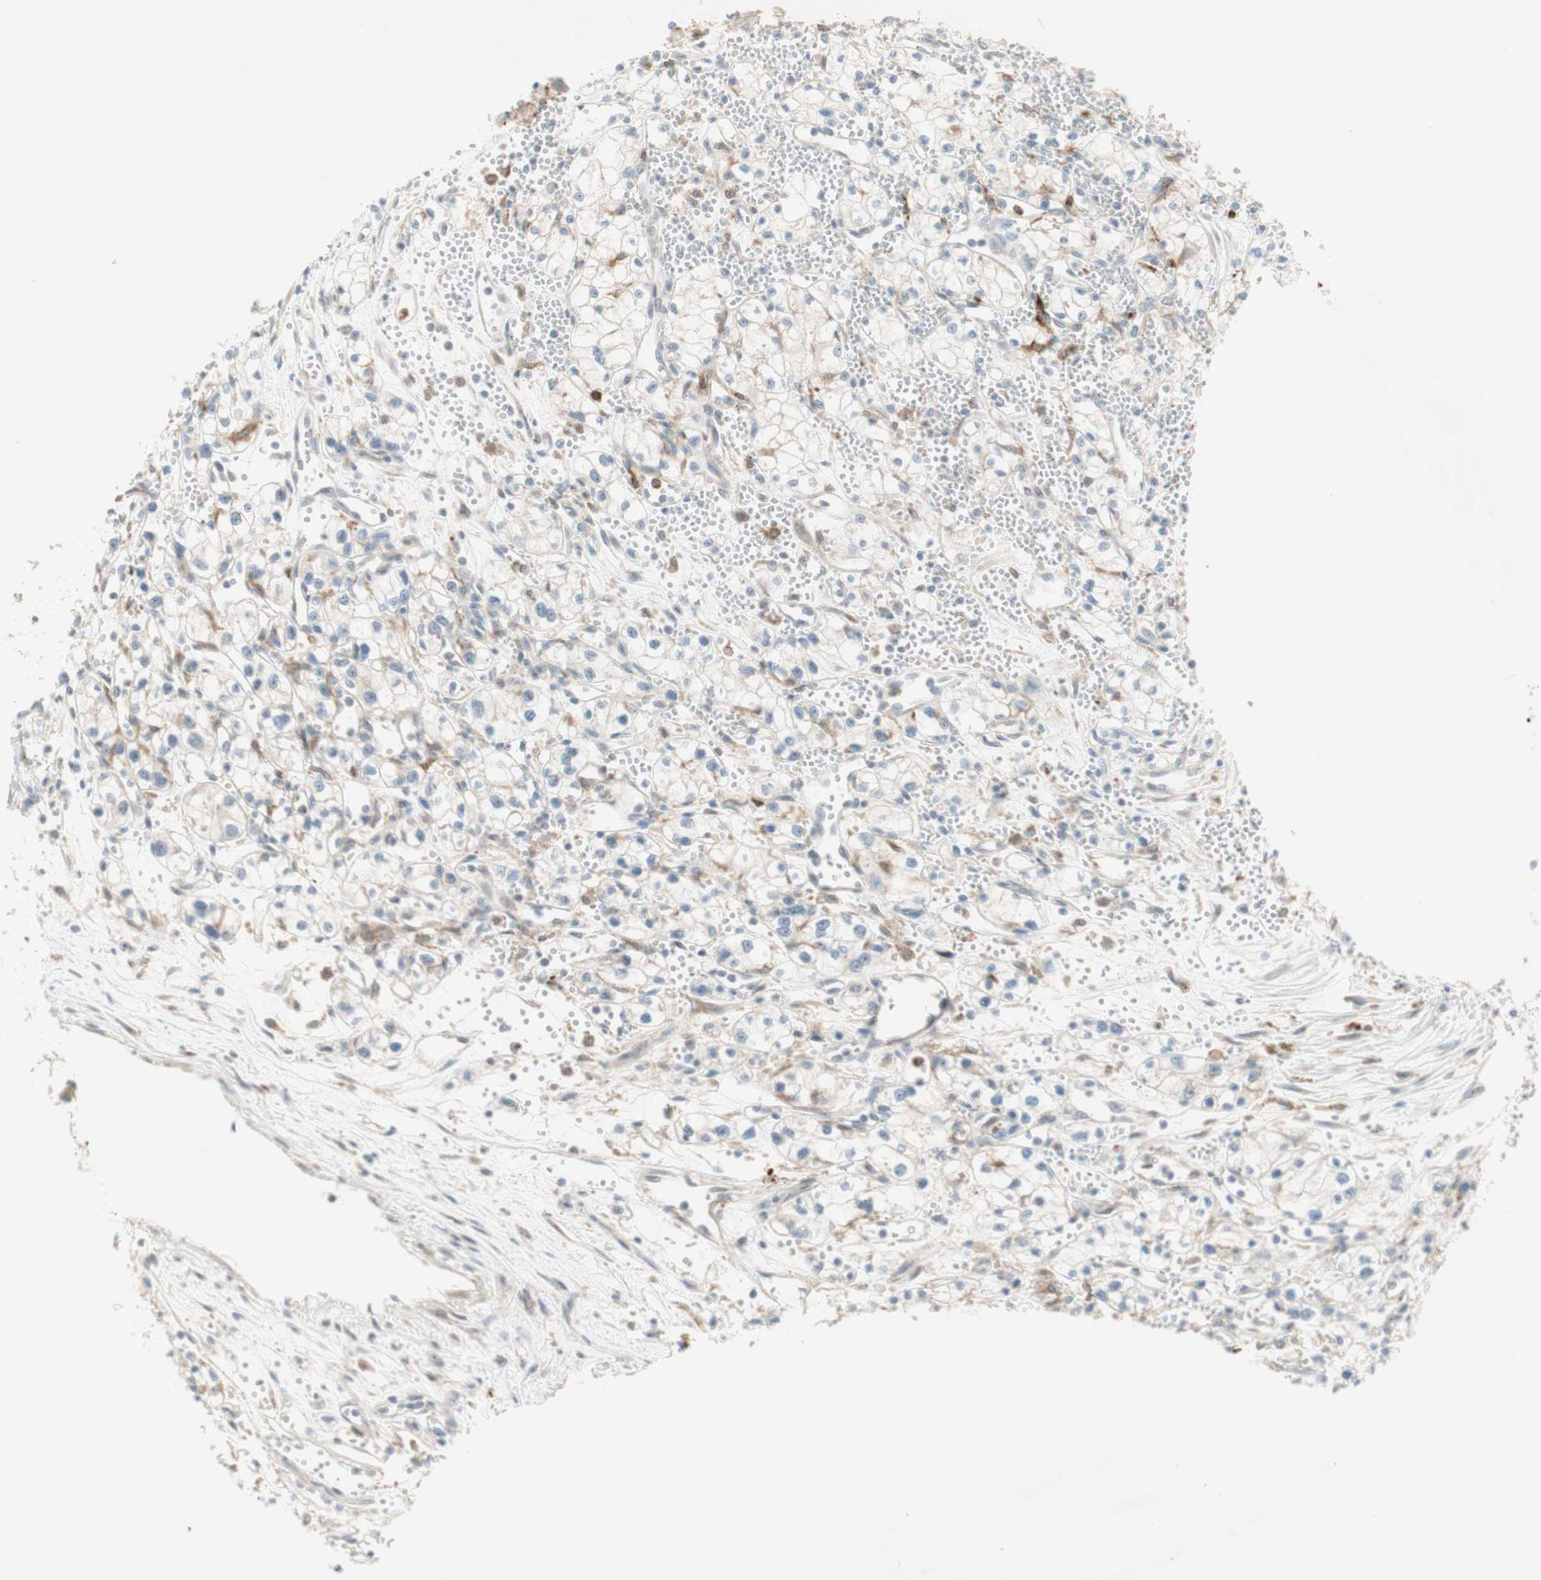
{"staining": {"intensity": "negative", "quantity": "none", "location": "none"}, "tissue": "renal cancer", "cell_type": "Tumor cells", "image_type": "cancer", "snomed": [{"axis": "morphology", "description": "Normal tissue, NOS"}, {"axis": "morphology", "description": "Adenocarcinoma, NOS"}, {"axis": "topography", "description": "Kidney"}], "caption": "High magnification brightfield microscopy of renal cancer stained with DAB (3,3'-diaminobenzidine) (brown) and counterstained with hematoxylin (blue): tumor cells show no significant positivity. (DAB (3,3'-diaminobenzidine) immunohistochemistry (IHC) visualized using brightfield microscopy, high magnification).", "gene": "GAPT", "patient": {"sex": "male", "age": 59}}